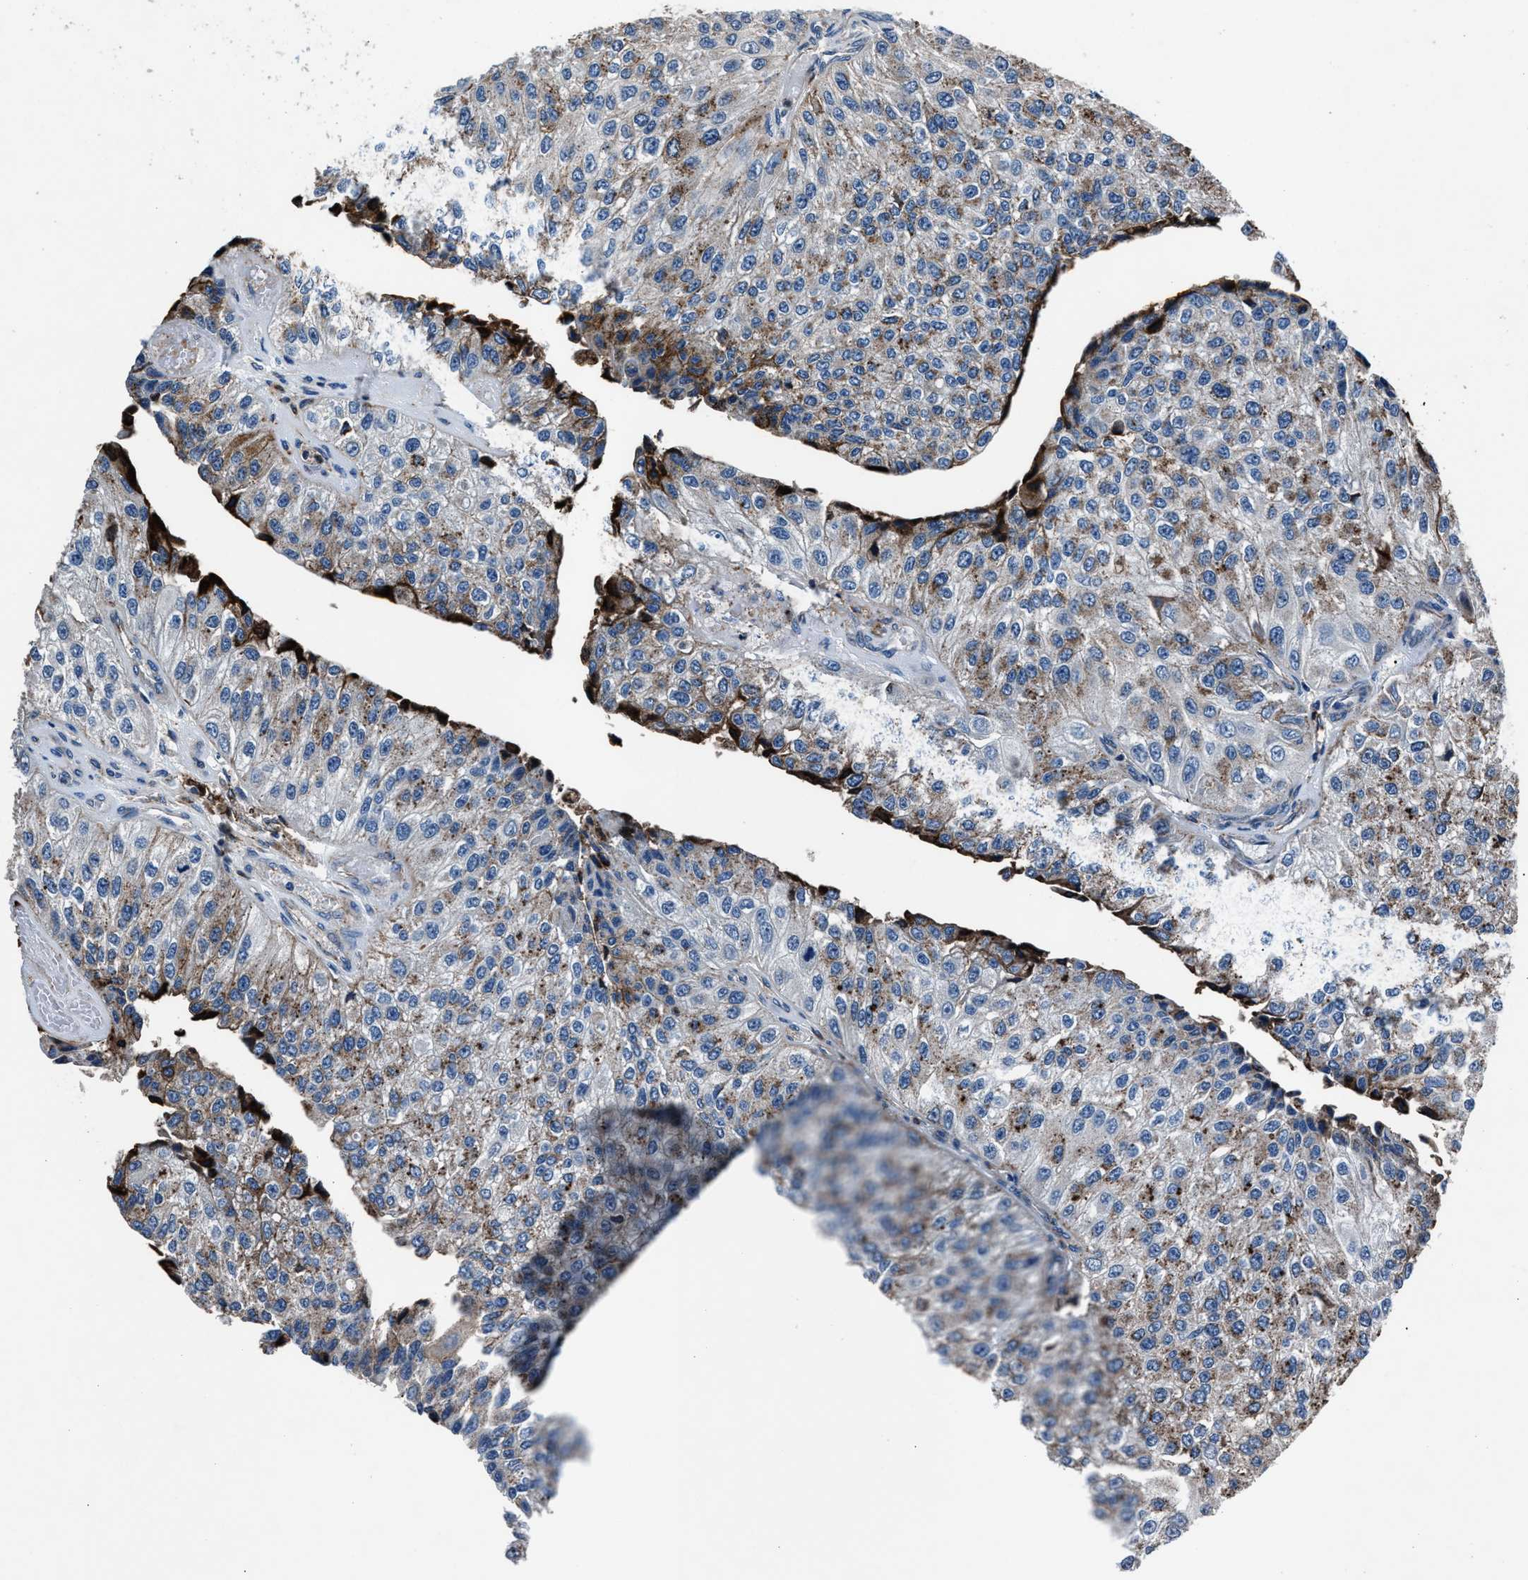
{"staining": {"intensity": "moderate", "quantity": "<25%", "location": "cytoplasmic/membranous"}, "tissue": "urothelial cancer", "cell_type": "Tumor cells", "image_type": "cancer", "snomed": [{"axis": "morphology", "description": "Urothelial carcinoma, High grade"}, {"axis": "topography", "description": "Kidney"}, {"axis": "topography", "description": "Urinary bladder"}], "caption": "Immunohistochemistry (IHC) of human high-grade urothelial carcinoma reveals low levels of moderate cytoplasmic/membranous staining in about <25% of tumor cells. (DAB (3,3'-diaminobenzidine) IHC, brown staining for protein, blue staining for nuclei).", "gene": "MFSD11", "patient": {"sex": "male", "age": 77}}